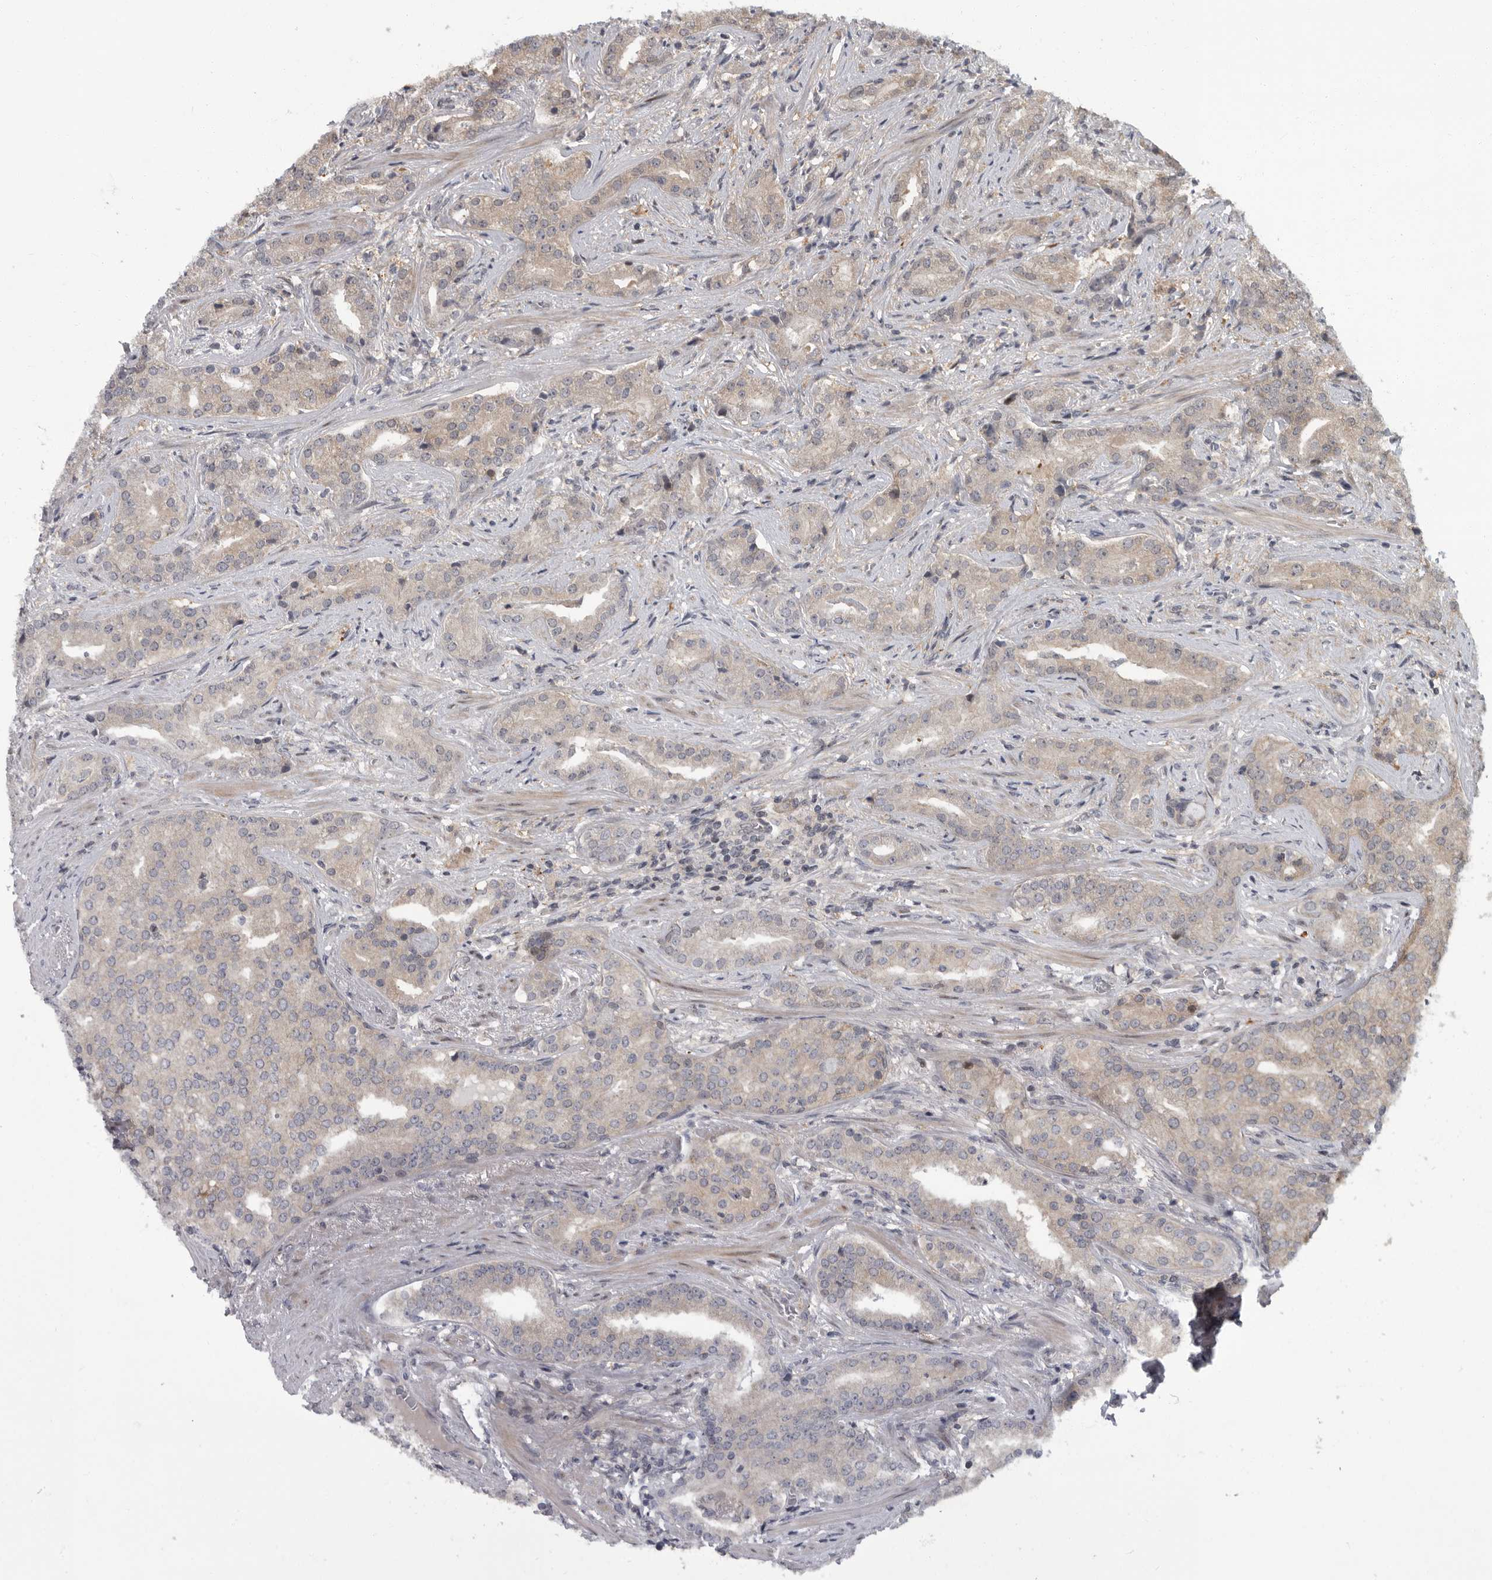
{"staining": {"intensity": "weak", "quantity": "<25%", "location": "cytoplasmic/membranous"}, "tissue": "prostate cancer", "cell_type": "Tumor cells", "image_type": "cancer", "snomed": [{"axis": "morphology", "description": "Adenocarcinoma, Low grade"}, {"axis": "topography", "description": "Prostate"}], "caption": "The micrograph exhibits no significant expression in tumor cells of prostate adenocarcinoma (low-grade).", "gene": "PDE7A", "patient": {"sex": "male", "age": 67}}